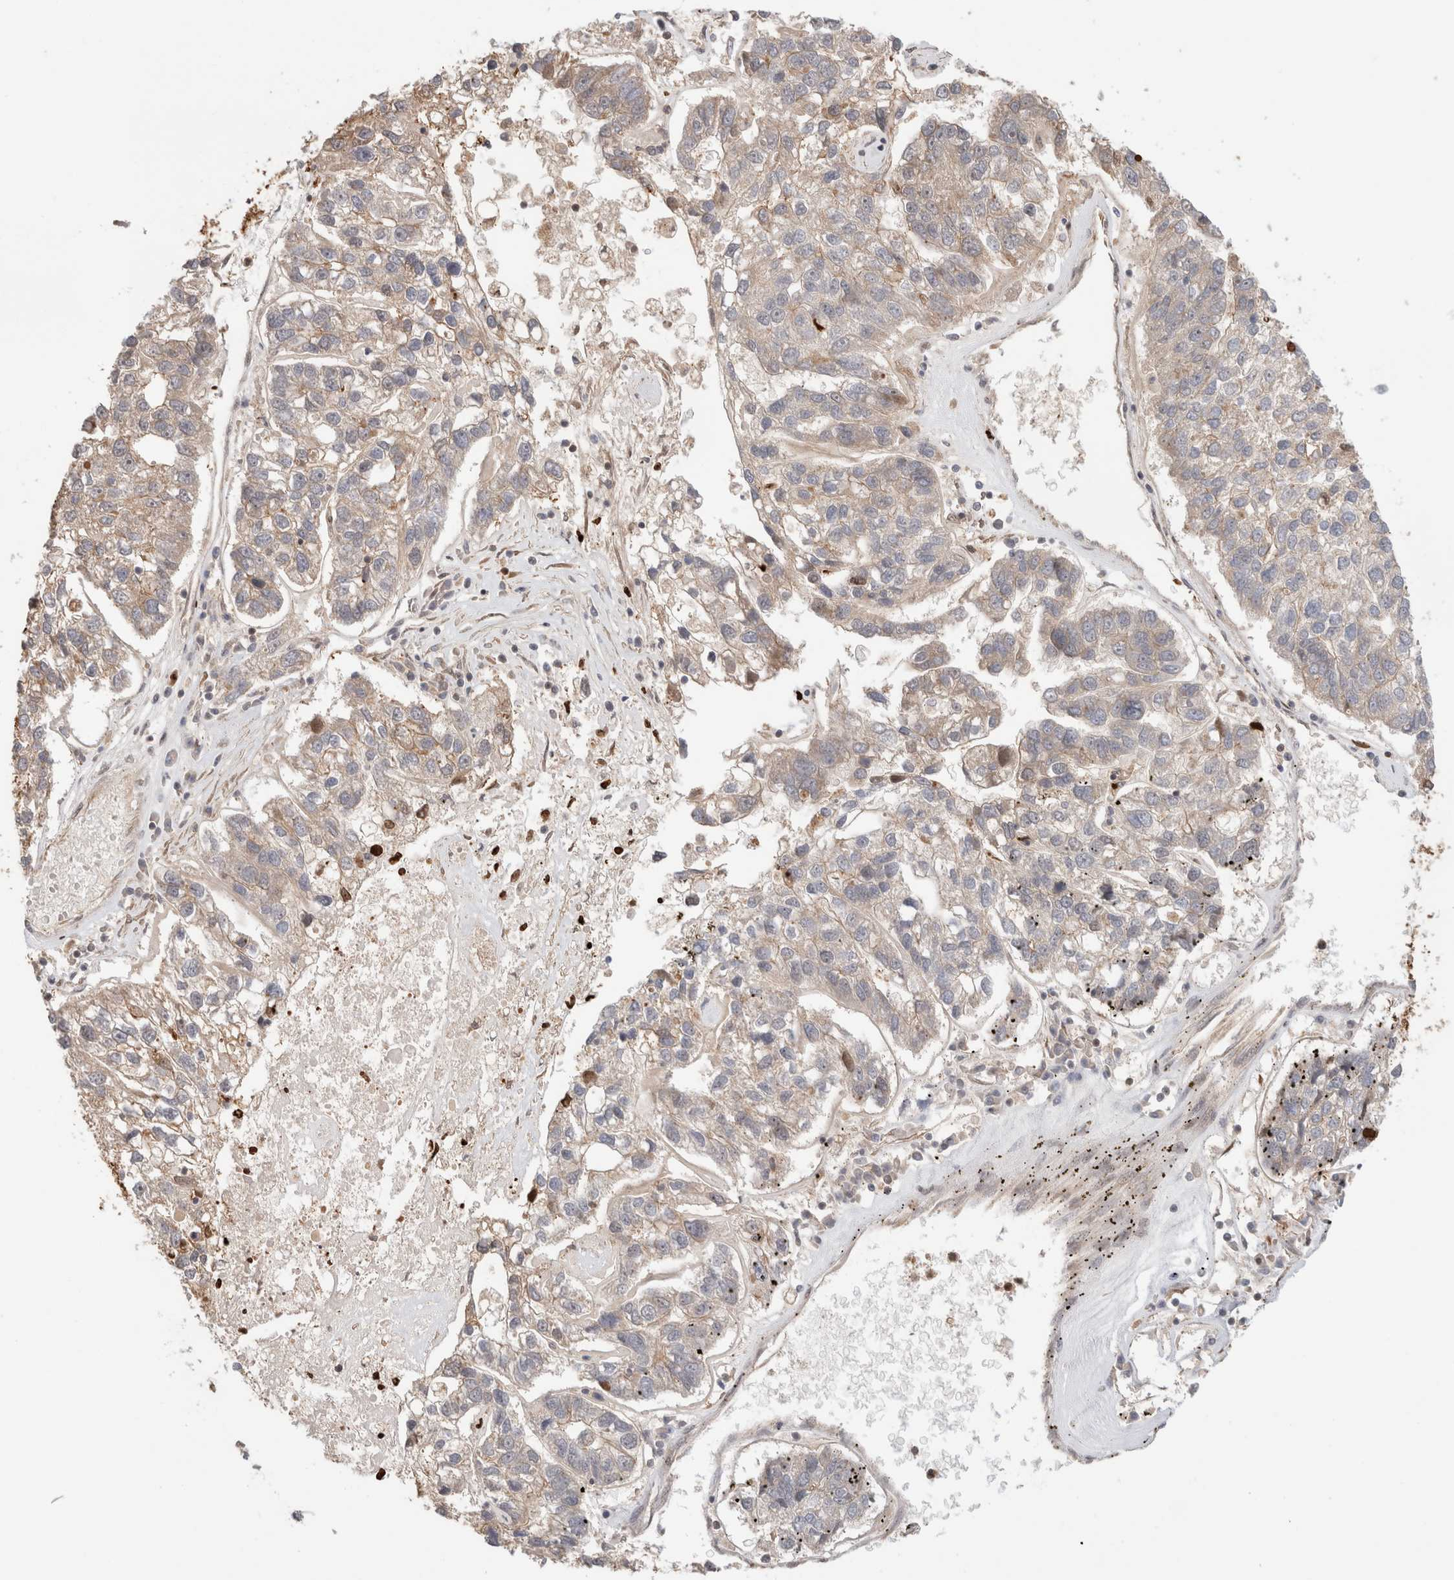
{"staining": {"intensity": "weak", "quantity": "<25%", "location": "cytoplasmic/membranous"}, "tissue": "pancreatic cancer", "cell_type": "Tumor cells", "image_type": "cancer", "snomed": [{"axis": "morphology", "description": "Adenocarcinoma, NOS"}, {"axis": "topography", "description": "Pancreas"}], "caption": "High magnification brightfield microscopy of pancreatic adenocarcinoma stained with DAB (brown) and counterstained with hematoxylin (blue): tumor cells show no significant expression.", "gene": "OTUD6B", "patient": {"sex": "female", "age": 61}}